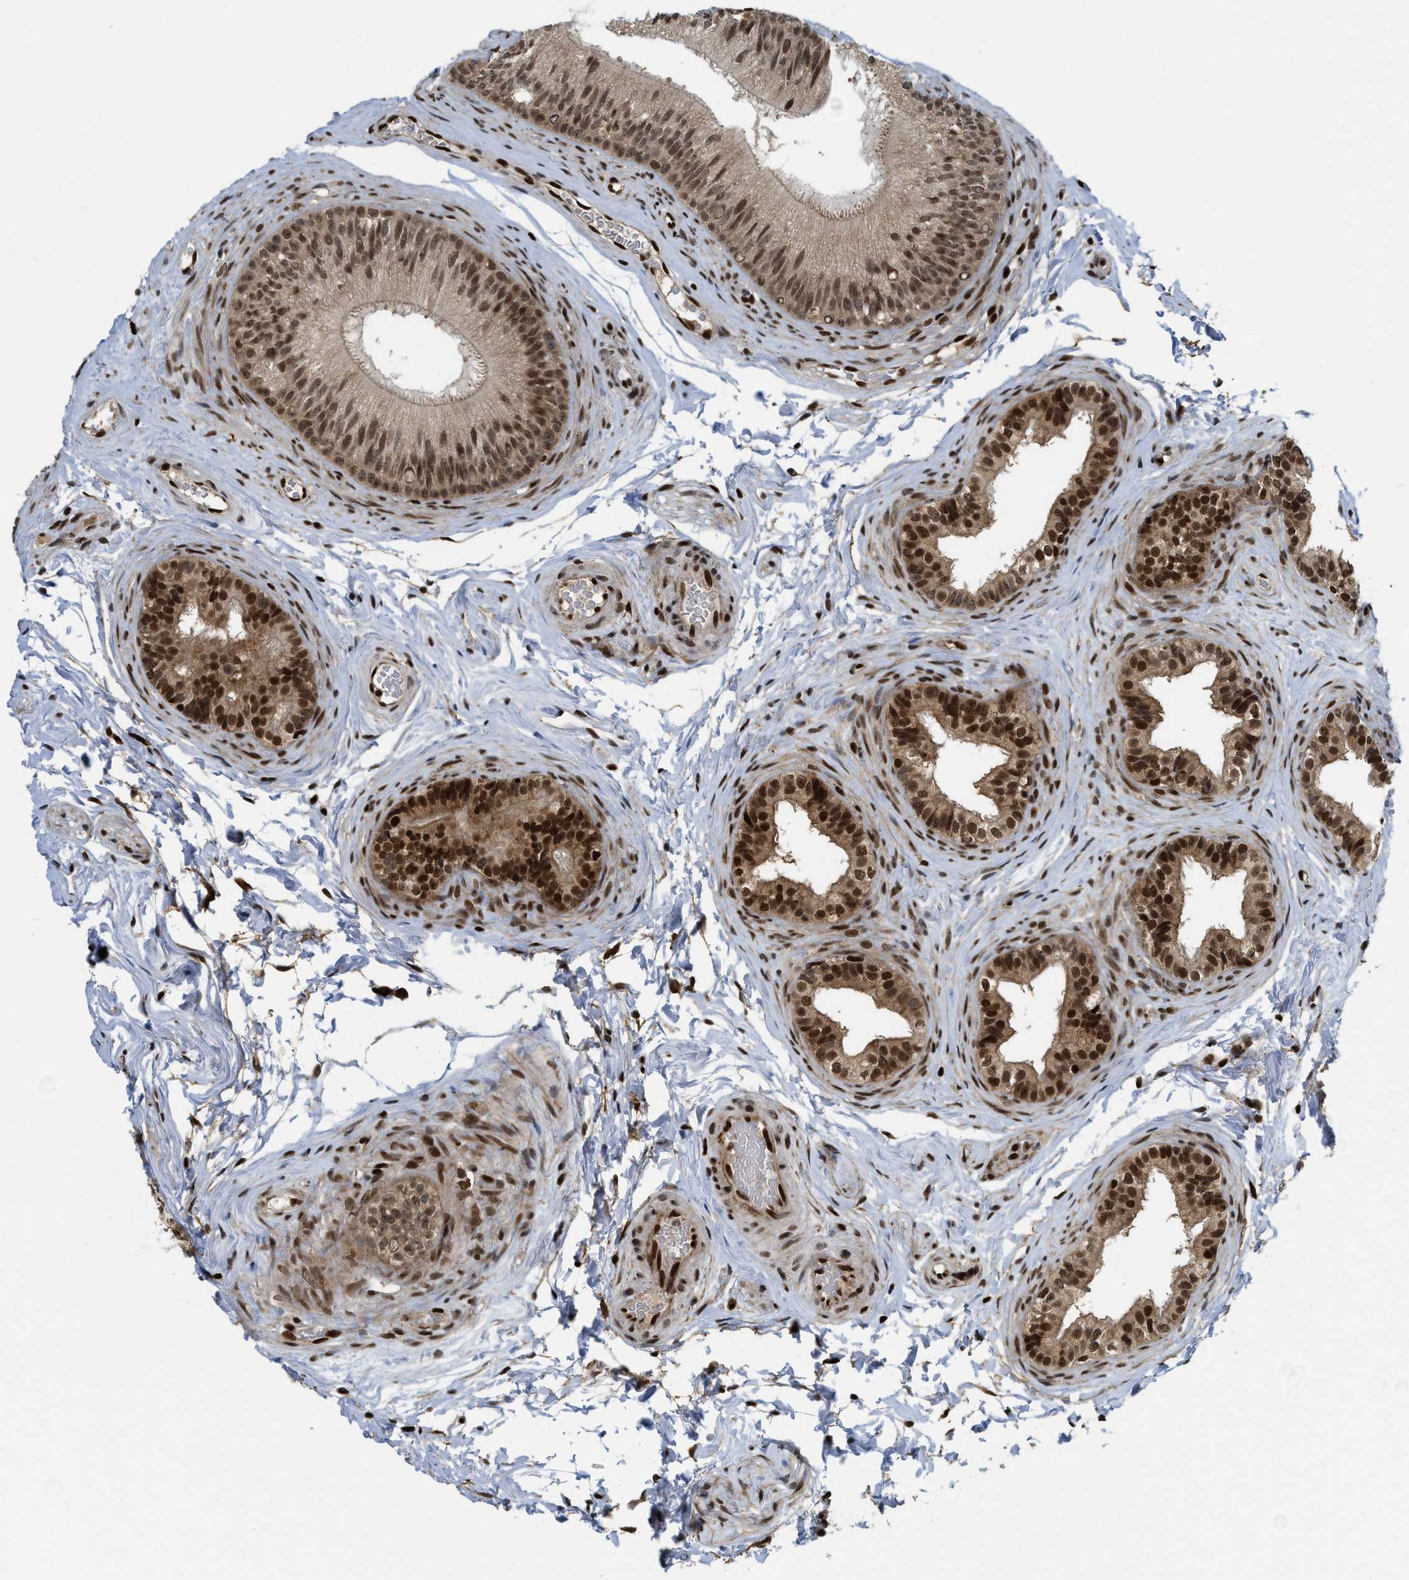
{"staining": {"intensity": "strong", "quantity": ">75%", "location": "cytoplasmic/membranous,nuclear"}, "tissue": "epididymis", "cell_type": "Glandular cells", "image_type": "normal", "snomed": [{"axis": "morphology", "description": "Normal tissue, NOS"}, {"axis": "topography", "description": "Testis"}, {"axis": "topography", "description": "Epididymis"}], "caption": "Strong cytoplasmic/membranous,nuclear positivity for a protein is present in about >75% of glandular cells of unremarkable epididymis using immunohistochemistry (IHC).", "gene": "RFX5", "patient": {"sex": "male", "age": 36}}